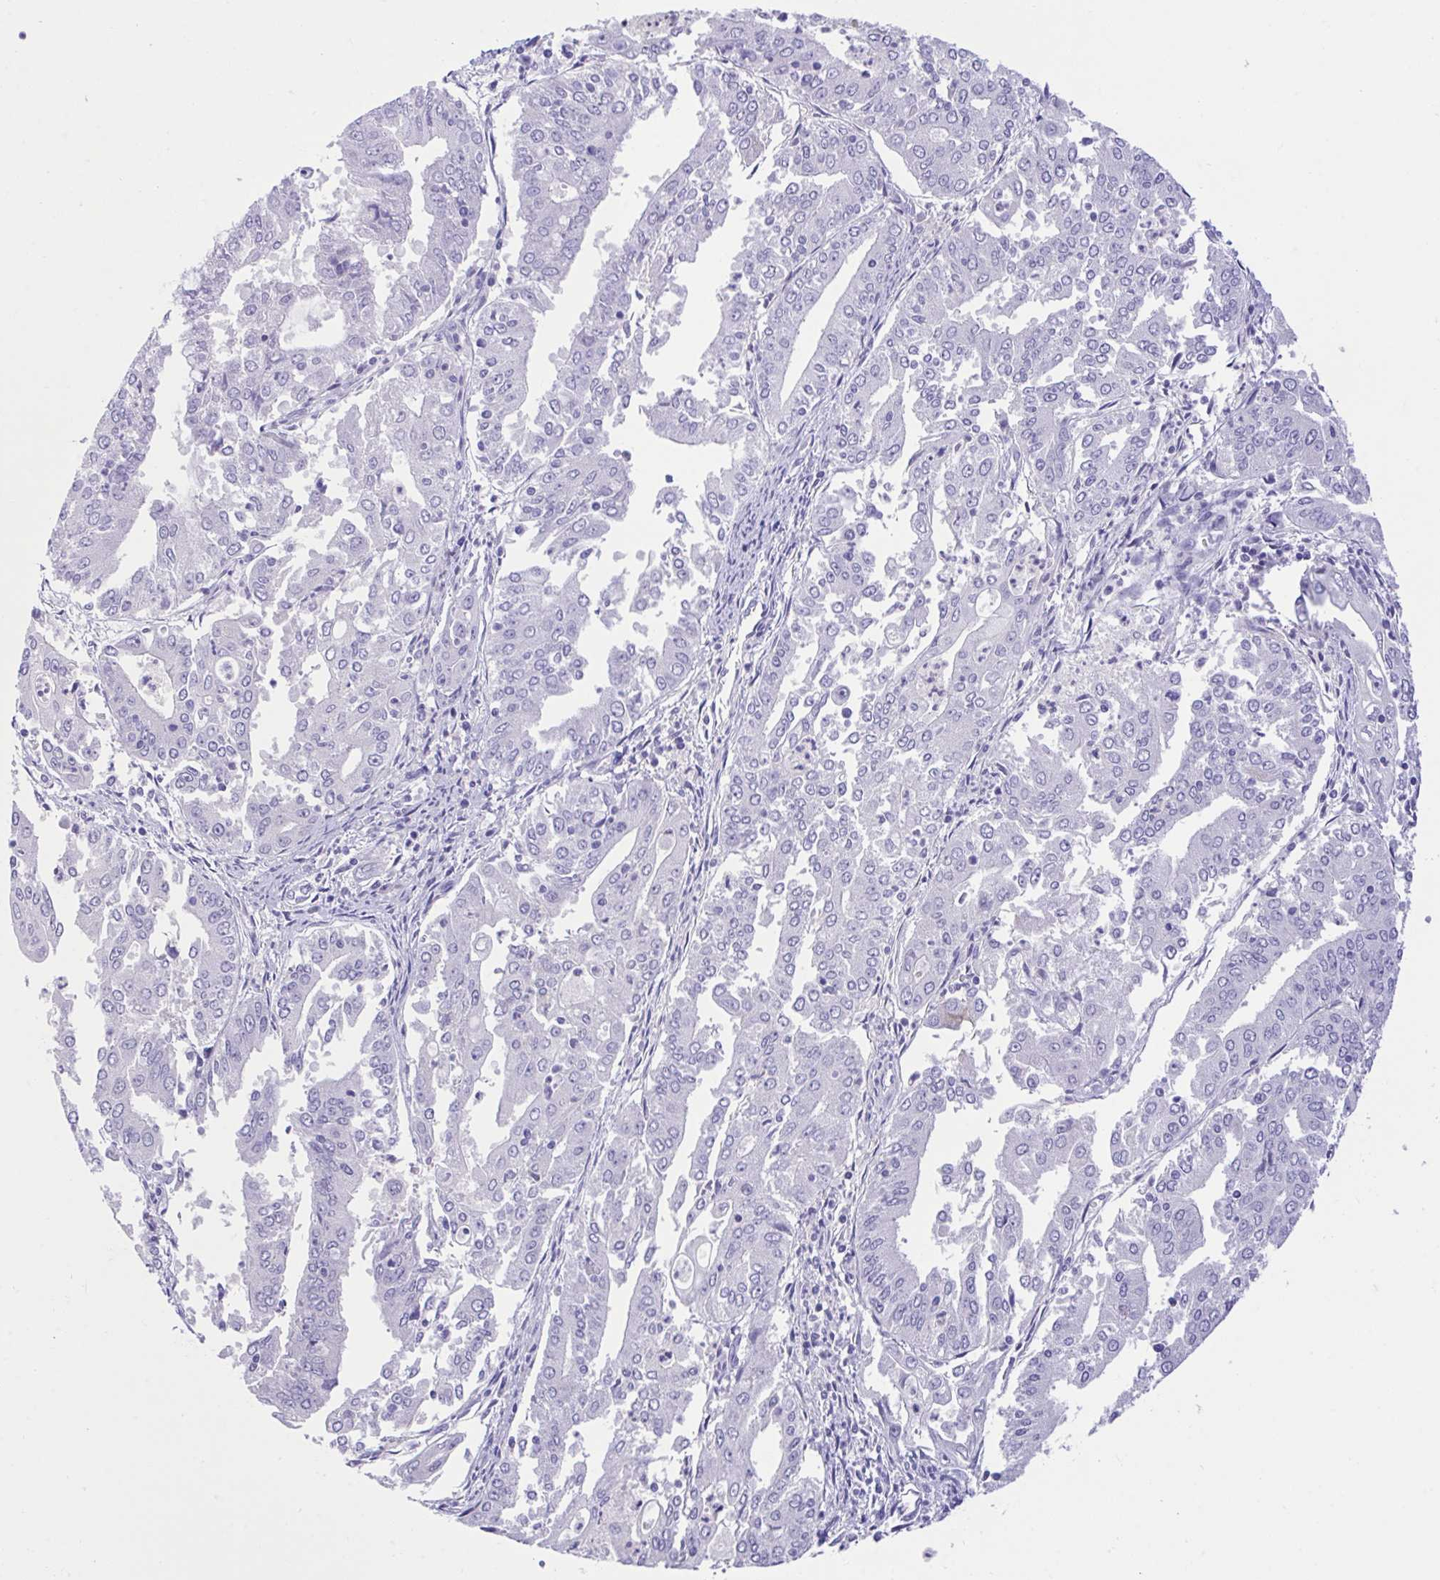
{"staining": {"intensity": "negative", "quantity": "none", "location": "none"}, "tissue": "cervical cancer", "cell_type": "Tumor cells", "image_type": "cancer", "snomed": [{"axis": "morphology", "description": "Adenocarcinoma, NOS"}, {"axis": "topography", "description": "Cervix"}], "caption": "The image reveals no staining of tumor cells in cervical cancer. (Stains: DAB (3,3'-diaminobenzidine) immunohistochemistry (IHC) with hematoxylin counter stain, Microscopy: brightfield microscopy at high magnification).", "gene": "PLEKHH1", "patient": {"sex": "female", "age": 56}}